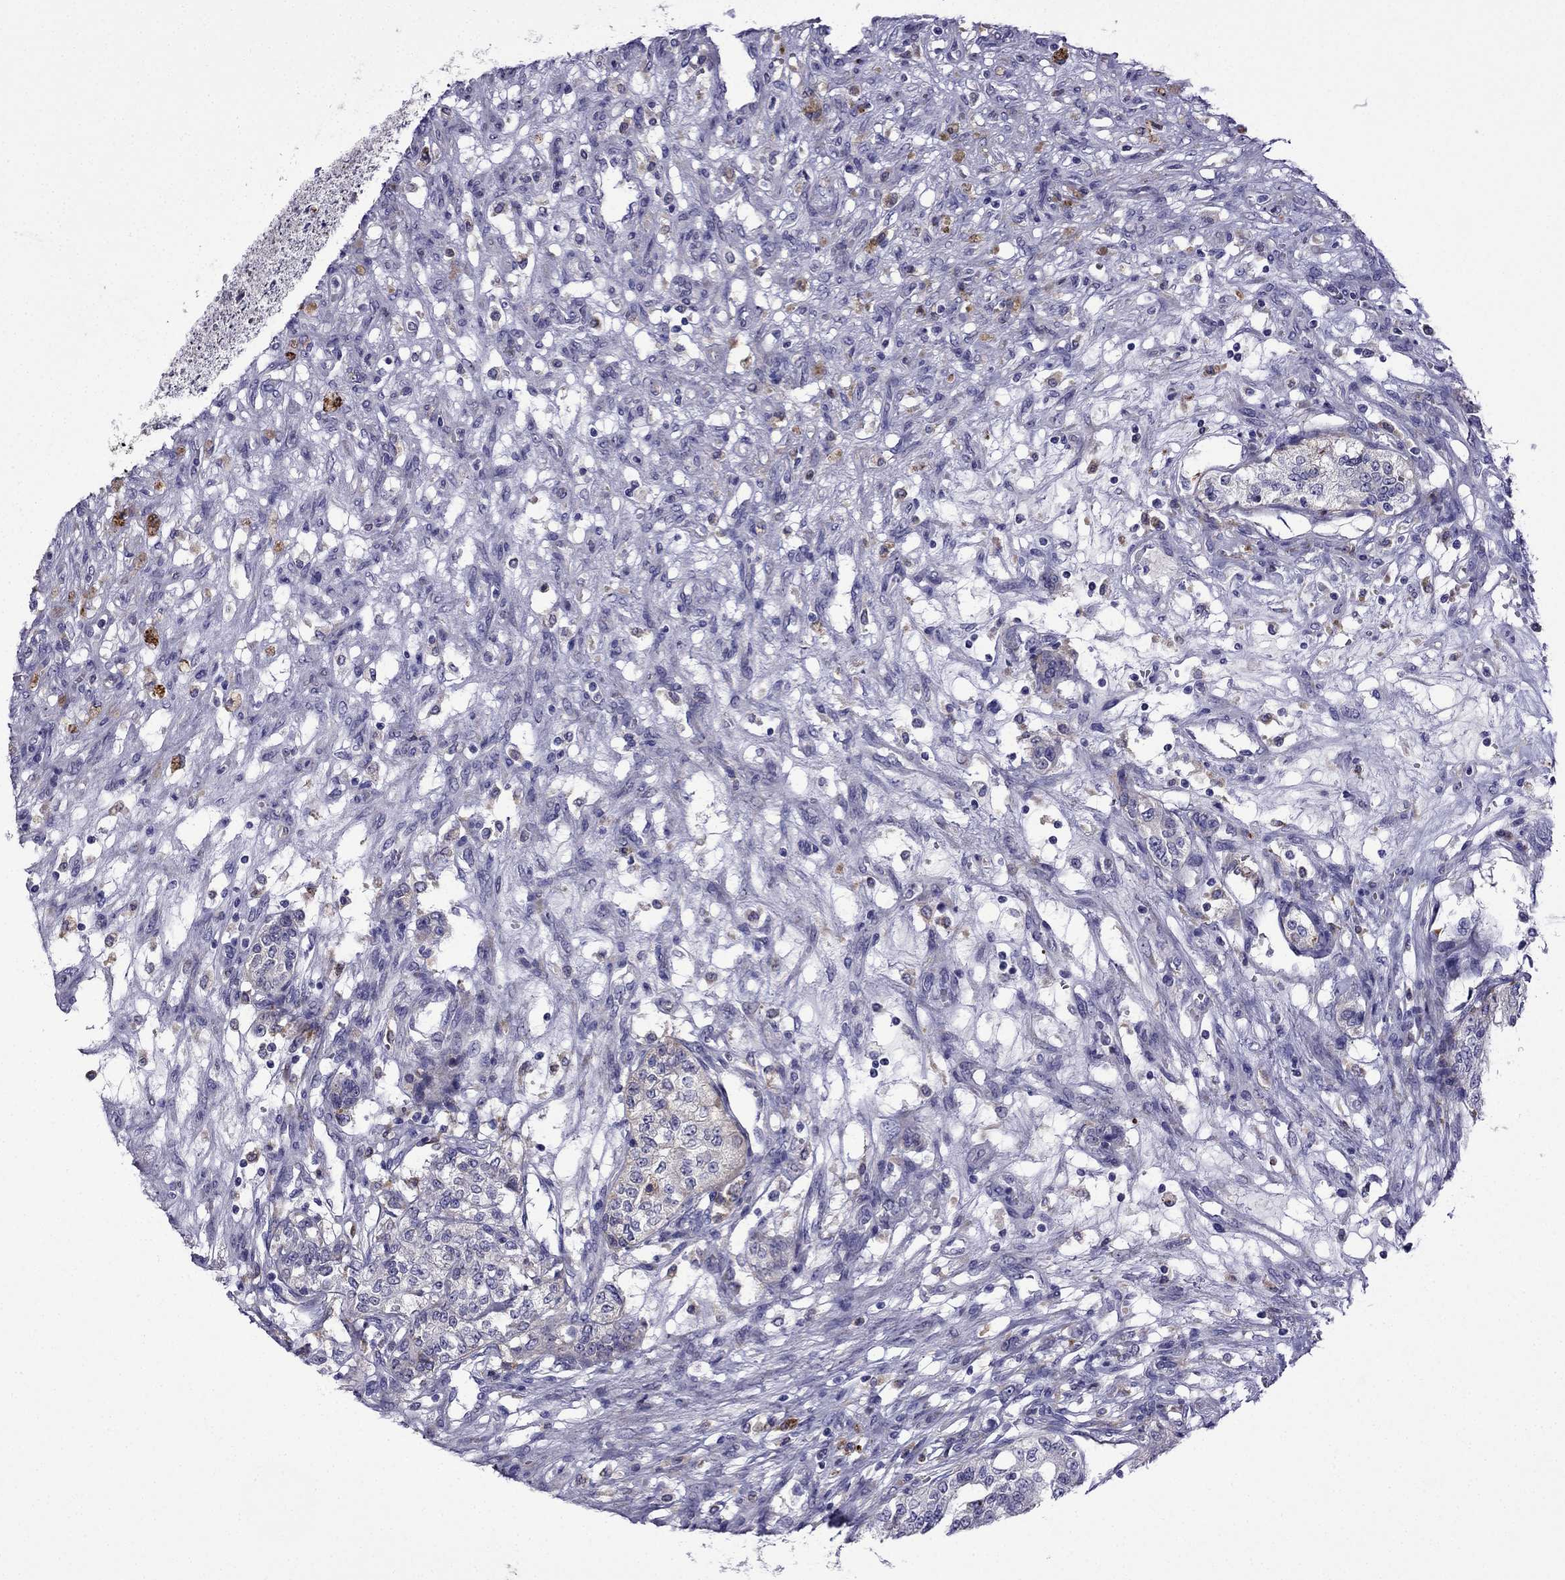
{"staining": {"intensity": "negative", "quantity": "none", "location": "none"}, "tissue": "renal cancer", "cell_type": "Tumor cells", "image_type": "cancer", "snomed": [{"axis": "morphology", "description": "Adenocarcinoma, NOS"}, {"axis": "topography", "description": "Kidney"}], "caption": "This is an immunohistochemistry histopathology image of human adenocarcinoma (renal). There is no staining in tumor cells.", "gene": "TSSK4", "patient": {"sex": "female", "age": 63}}